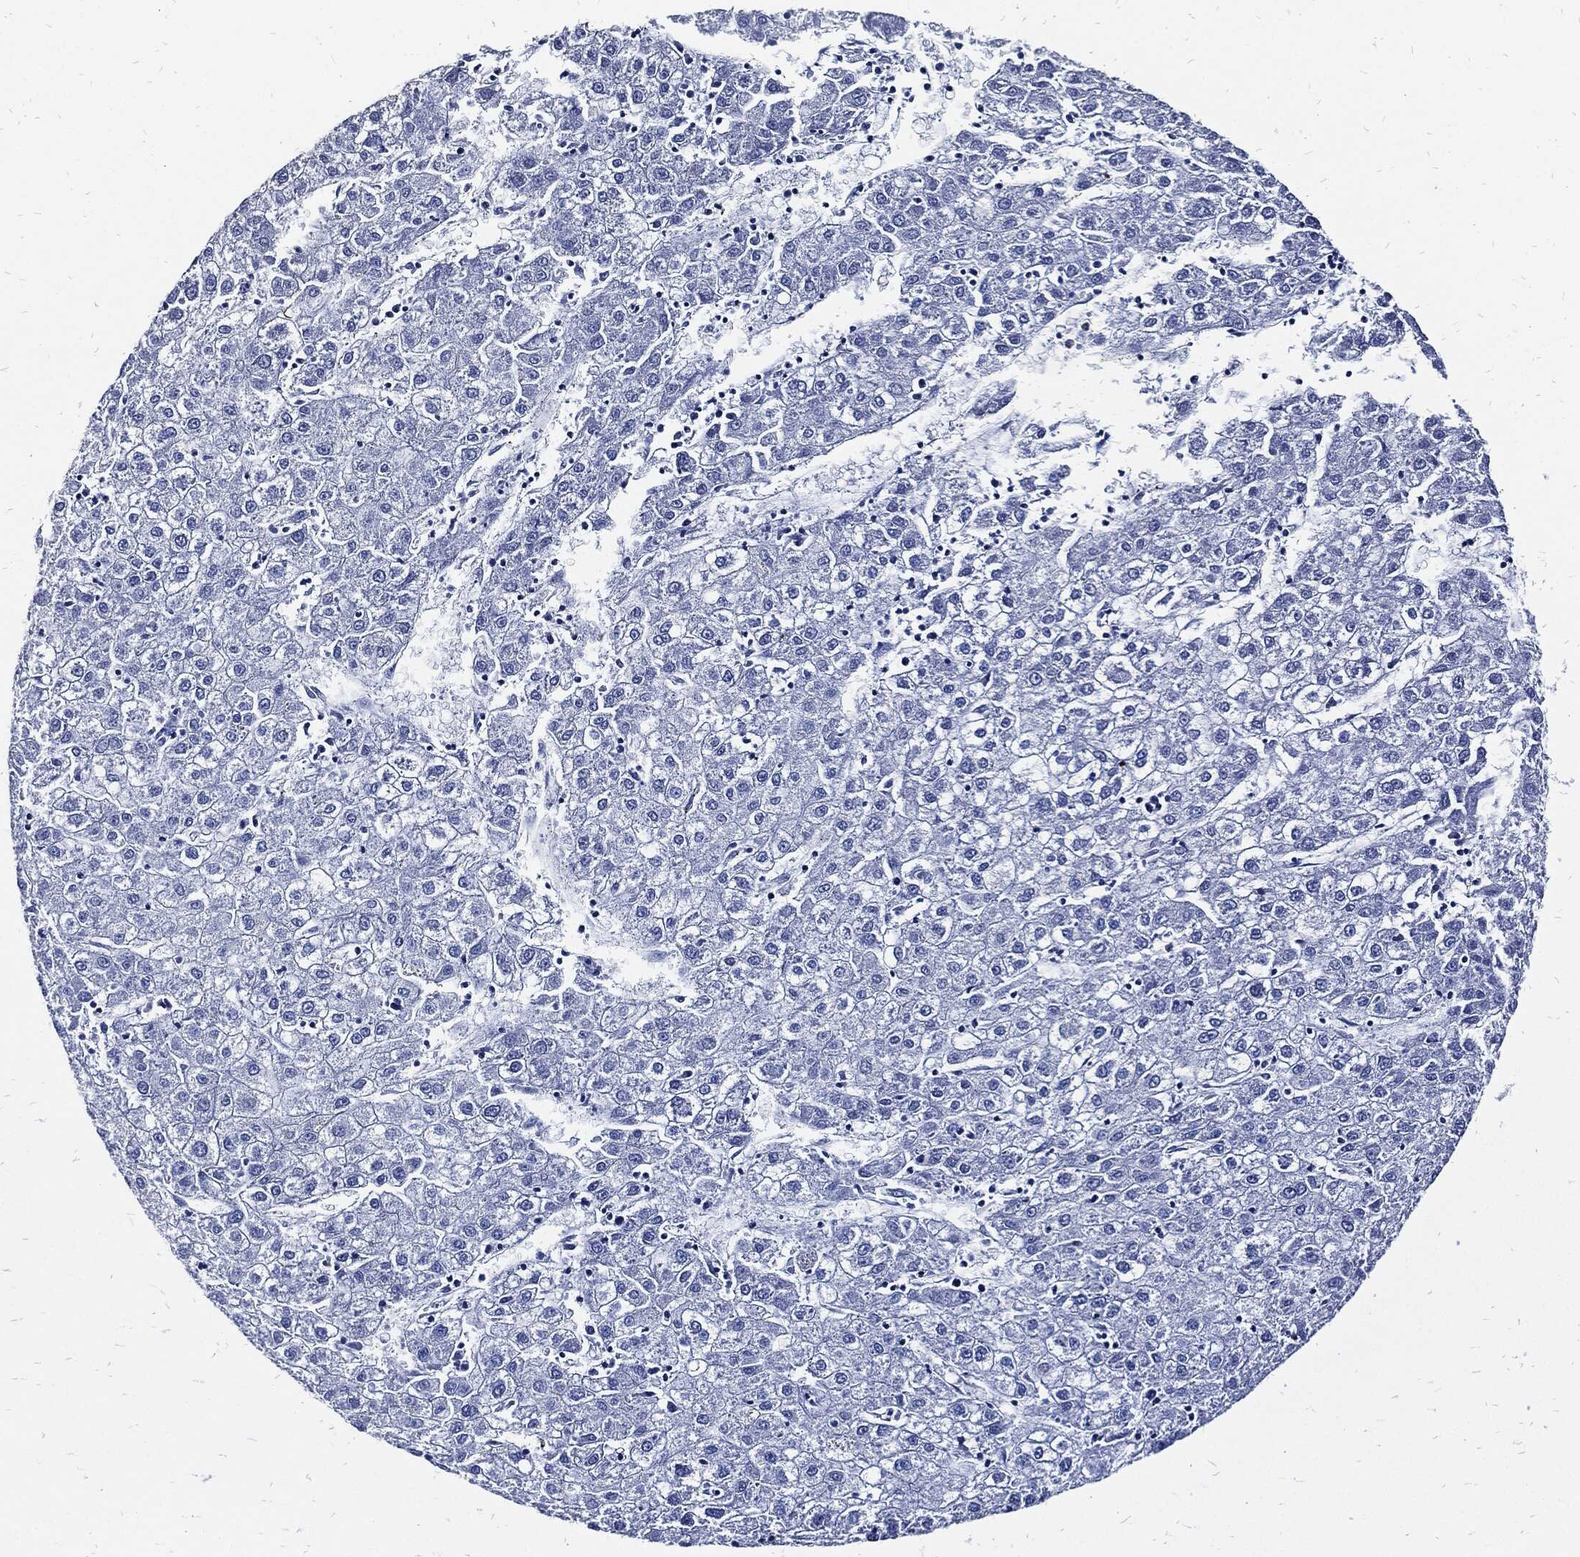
{"staining": {"intensity": "negative", "quantity": "none", "location": "none"}, "tissue": "liver cancer", "cell_type": "Tumor cells", "image_type": "cancer", "snomed": [{"axis": "morphology", "description": "Carcinoma, Hepatocellular, NOS"}, {"axis": "topography", "description": "Liver"}], "caption": "The immunohistochemistry photomicrograph has no significant positivity in tumor cells of liver cancer tissue.", "gene": "FABP4", "patient": {"sex": "male", "age": 72}}